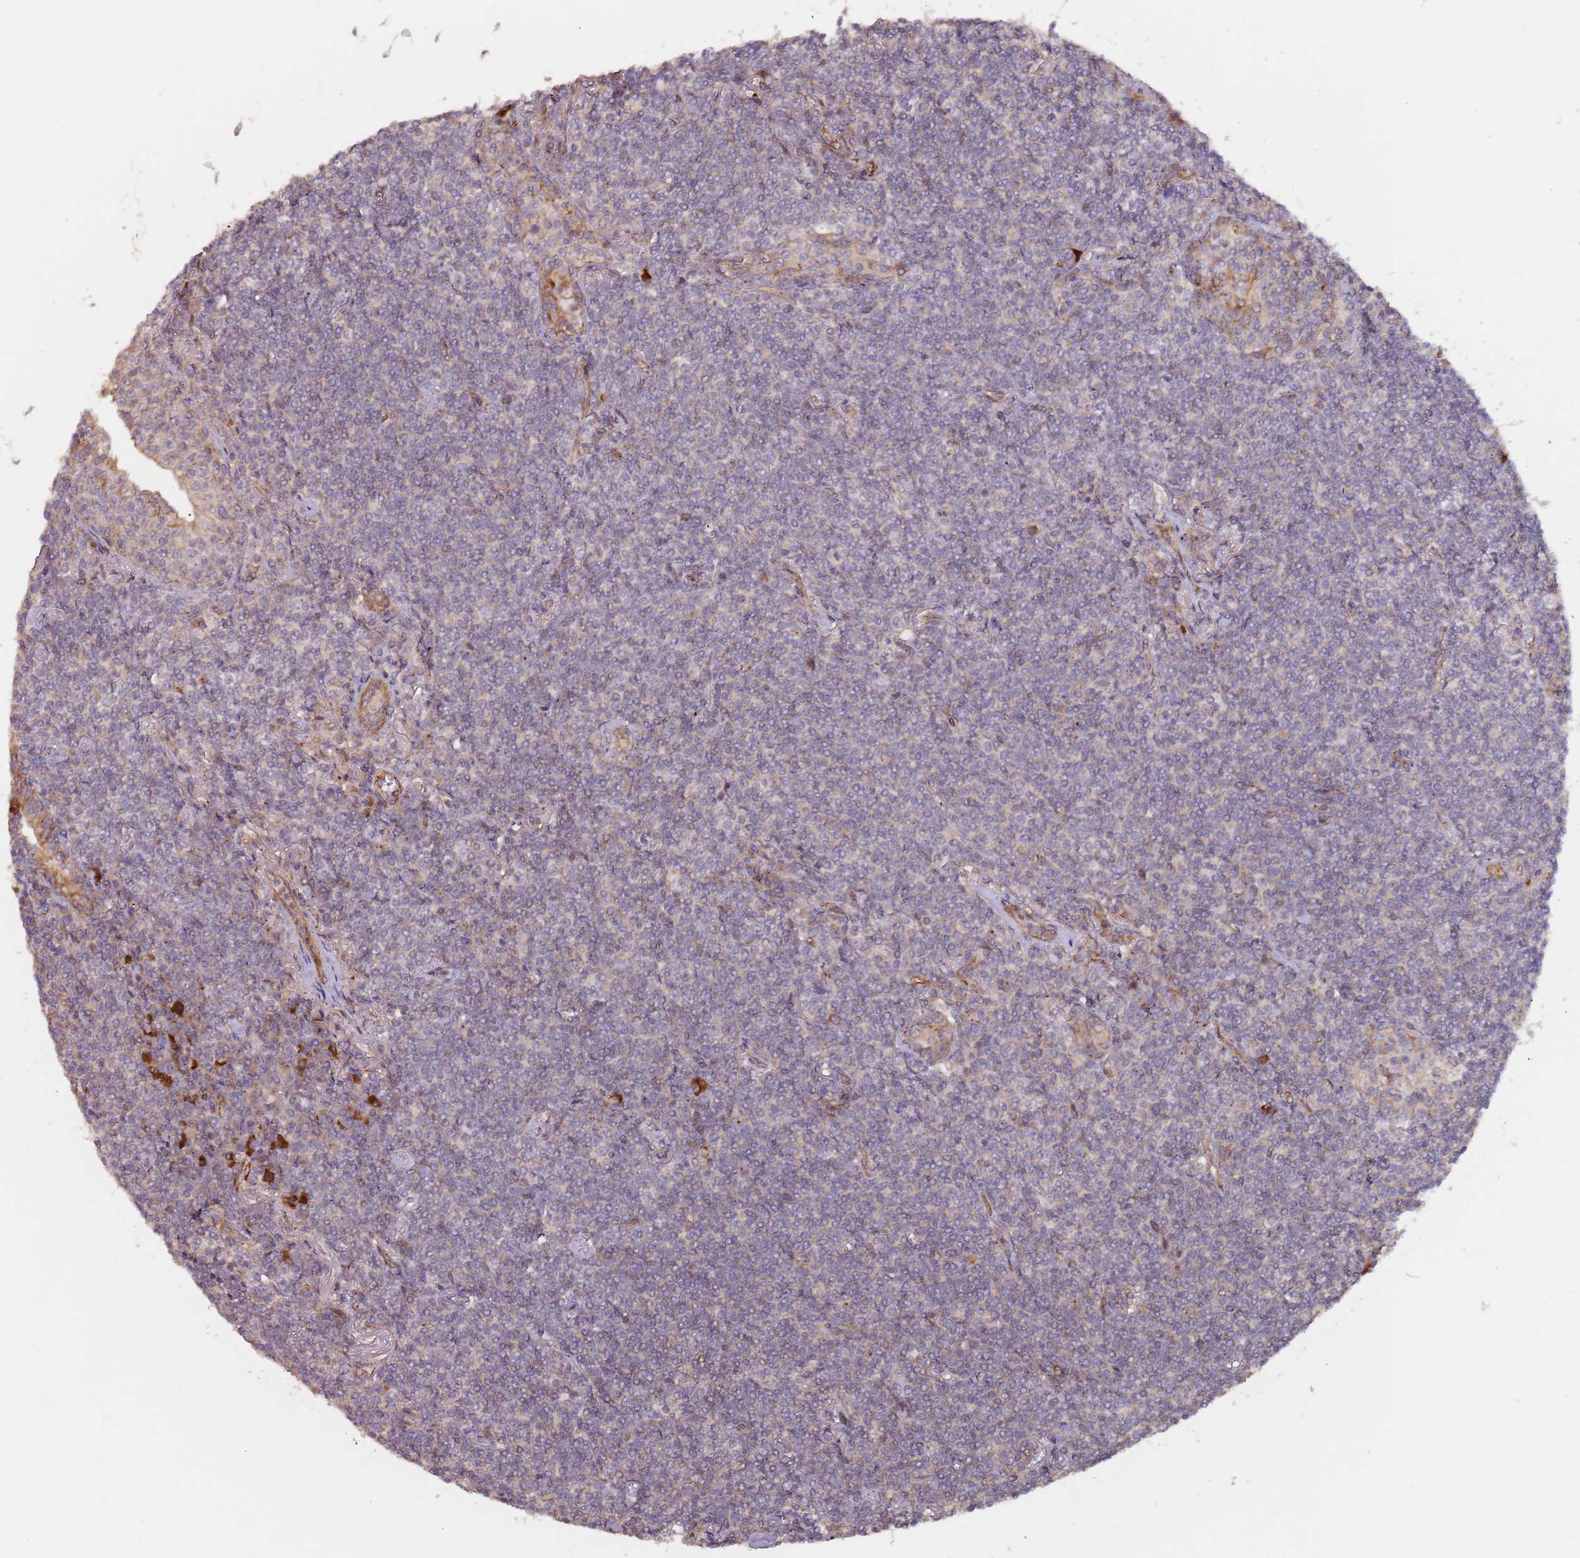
{"staining": {"intensity": "negative", "quantity": "none", "location": "none"}, "tissue": "lymphoma", "cell_type": "Tumor cells", "image_type": "cancer", "snomed": [{"axis": "morphology", "description": "Malignant lymphoma, non-Hodgkin's type, Low grade"}, {"axis": "topography", "description": "Lung"}], "caption": "The image shows no significant expression in tumor cells of malignant lymphoma, non-Hodgkin's type (low-grade).", "gene": "KANSL1L", "patient": {"sex": "female", "age": 71}}